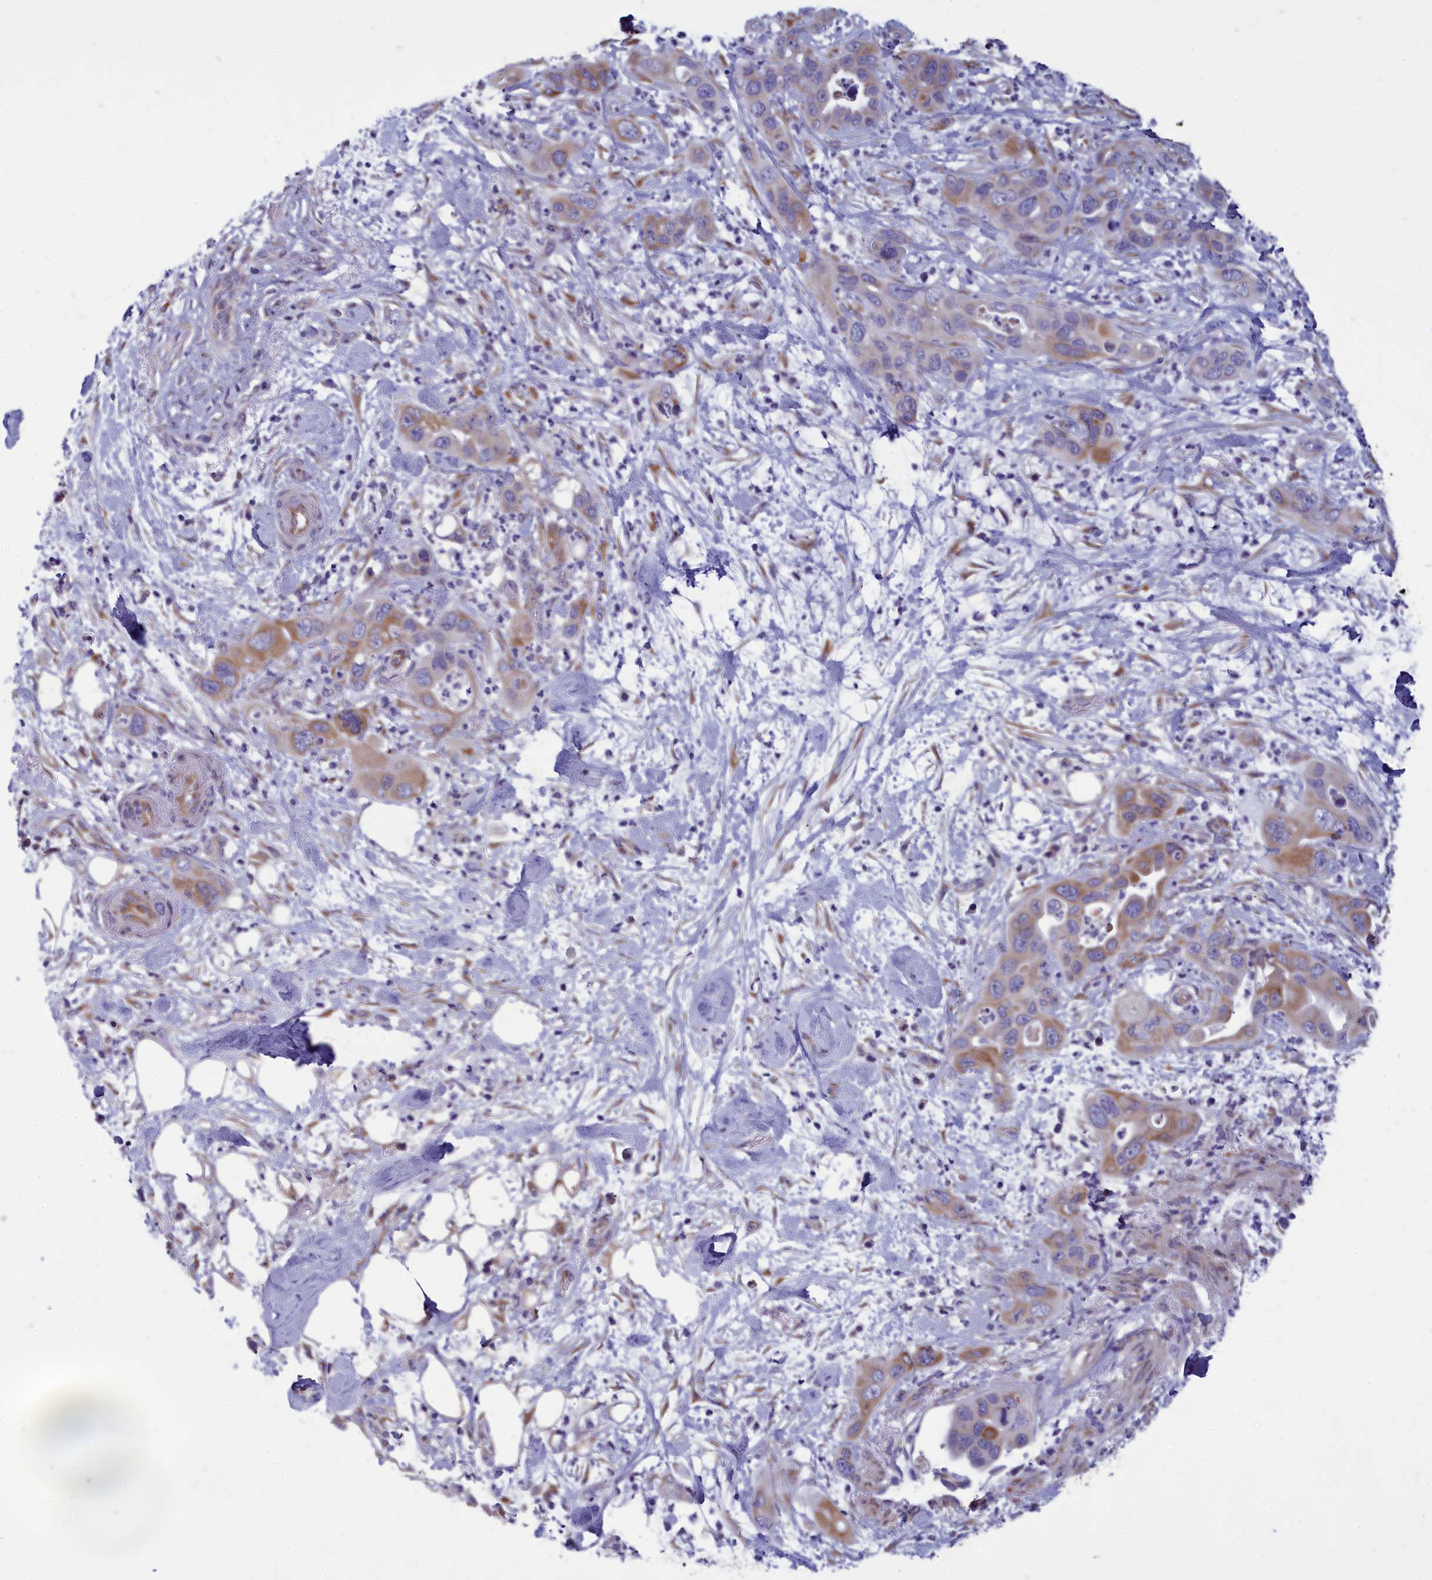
{"staining": {"intensity": "weak", "quantity": "25%-75%", "location": "cytoplasmic/membranous"}, "tissue": "pancreatic cancer", "cell_type": "Tumor cells", "image_type": "cancer", "snomed": [{"axis": "morphology", "description": "Adenocarcinoma, NOS"}, {"axis": "topography", "description": "Pancreas"}], "caption": "Adenocarcinoma (pancreatic) was stained to show a protein in brown. There is low levels of weak cytoplasmic/membranous positivity in about 25%-75% of tumor cells.", "gene": "CENATAC", "patient": {"sex": "female", "age": 71}}